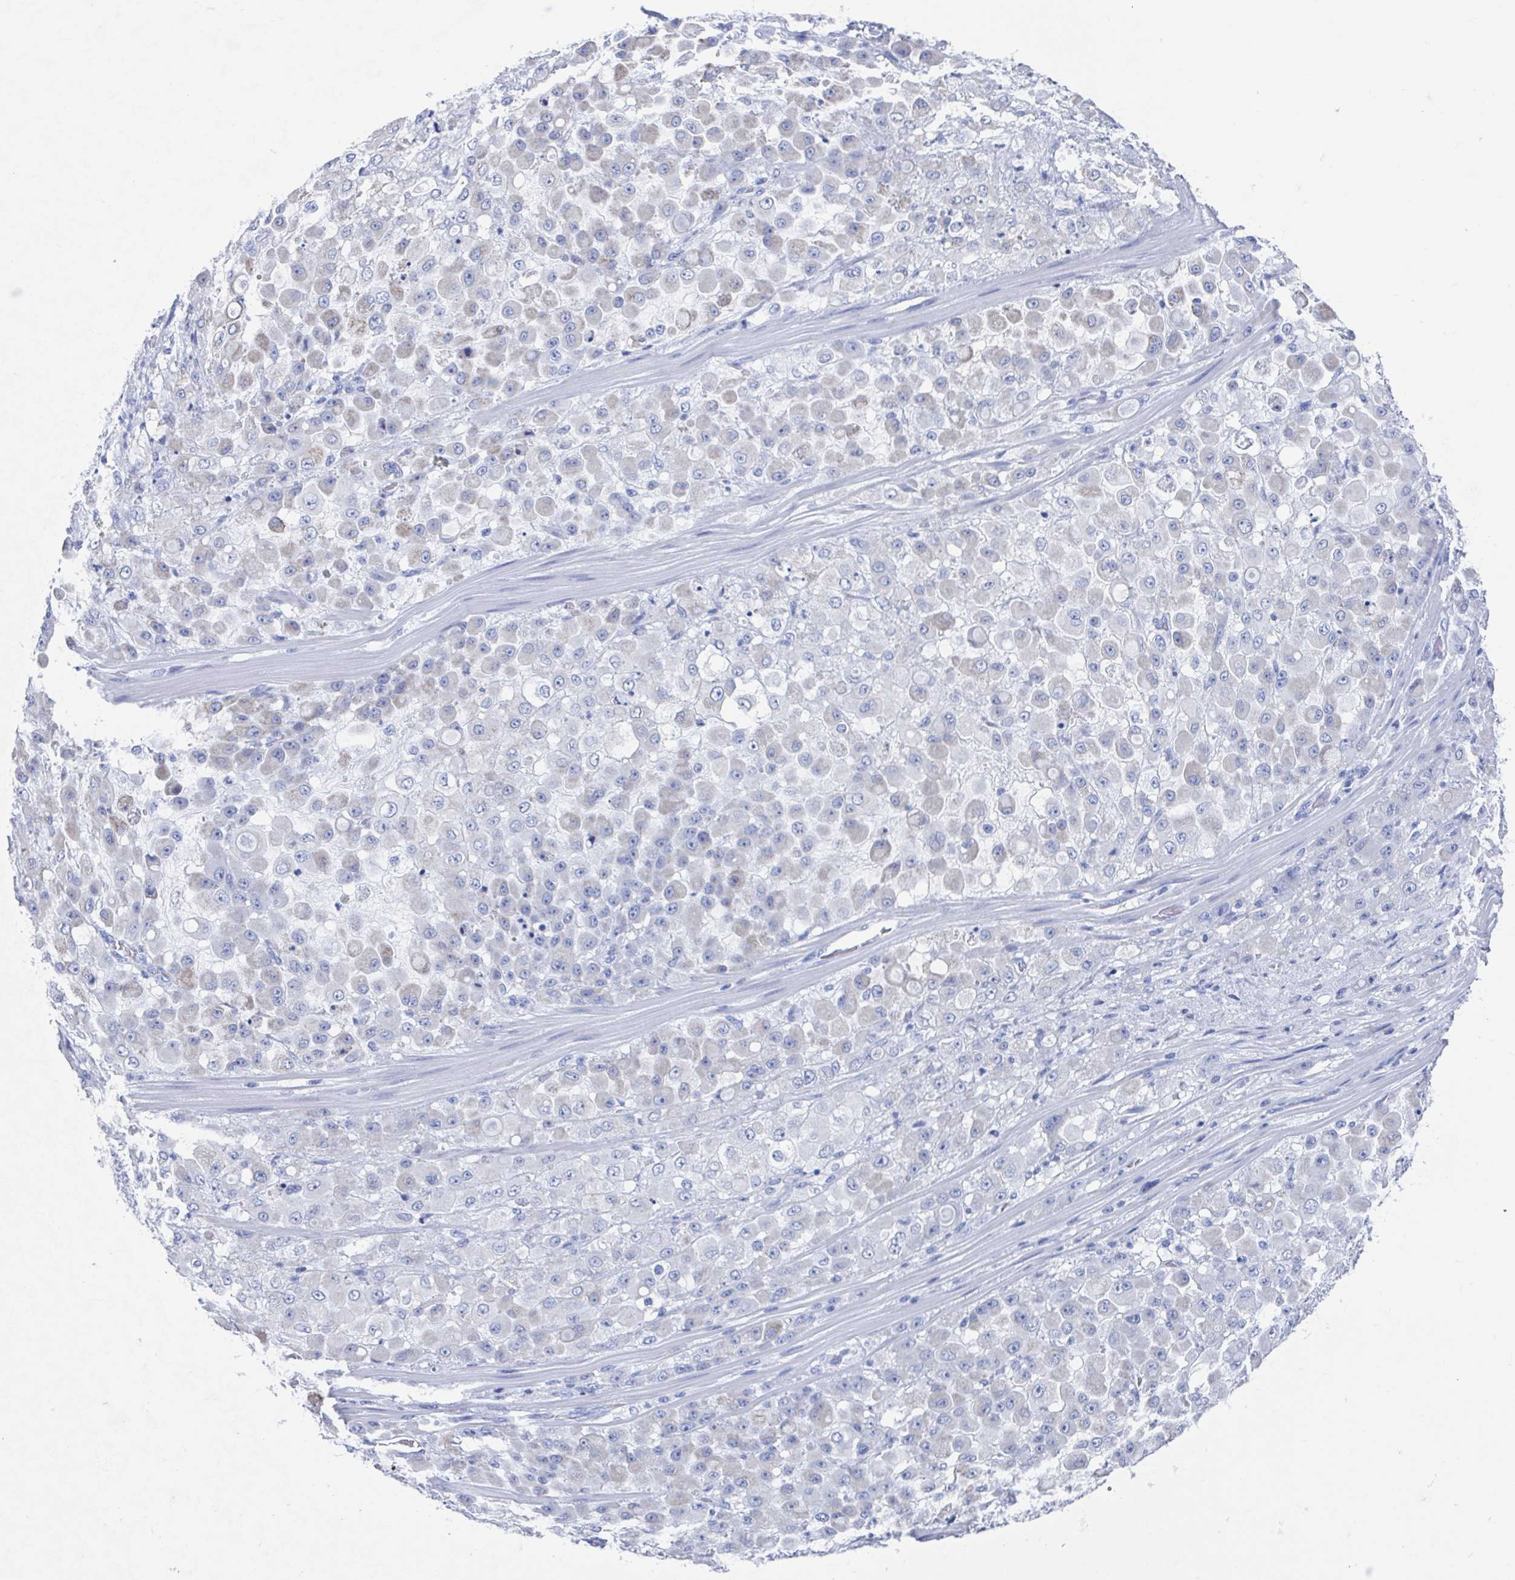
{"staining": {"intensity": "negative", "quantity": "none", "location": "none"}, "tissue": "stomach cancer", "cell_type": "Tumor cells", "image_type": "cancer", "snomed": [{"axis": "morphology", "description": "Adenocarcinoma, NOS"}, {"axis": "topography", "description": "Stomach"}], "caption": "Immunohistochemical staining of human stomach adenocarcinoma demonstrates no significant staining in tumor cells. The staining was performed using DAB (3,3'-diaminobenzidine) to visualize the protein expression in brown, while the nuclei were stained in blue with hematoxylin (Magnification: 20x).", "gene": "C10orf53", "patient": {"sex": "female", "age": 76}}